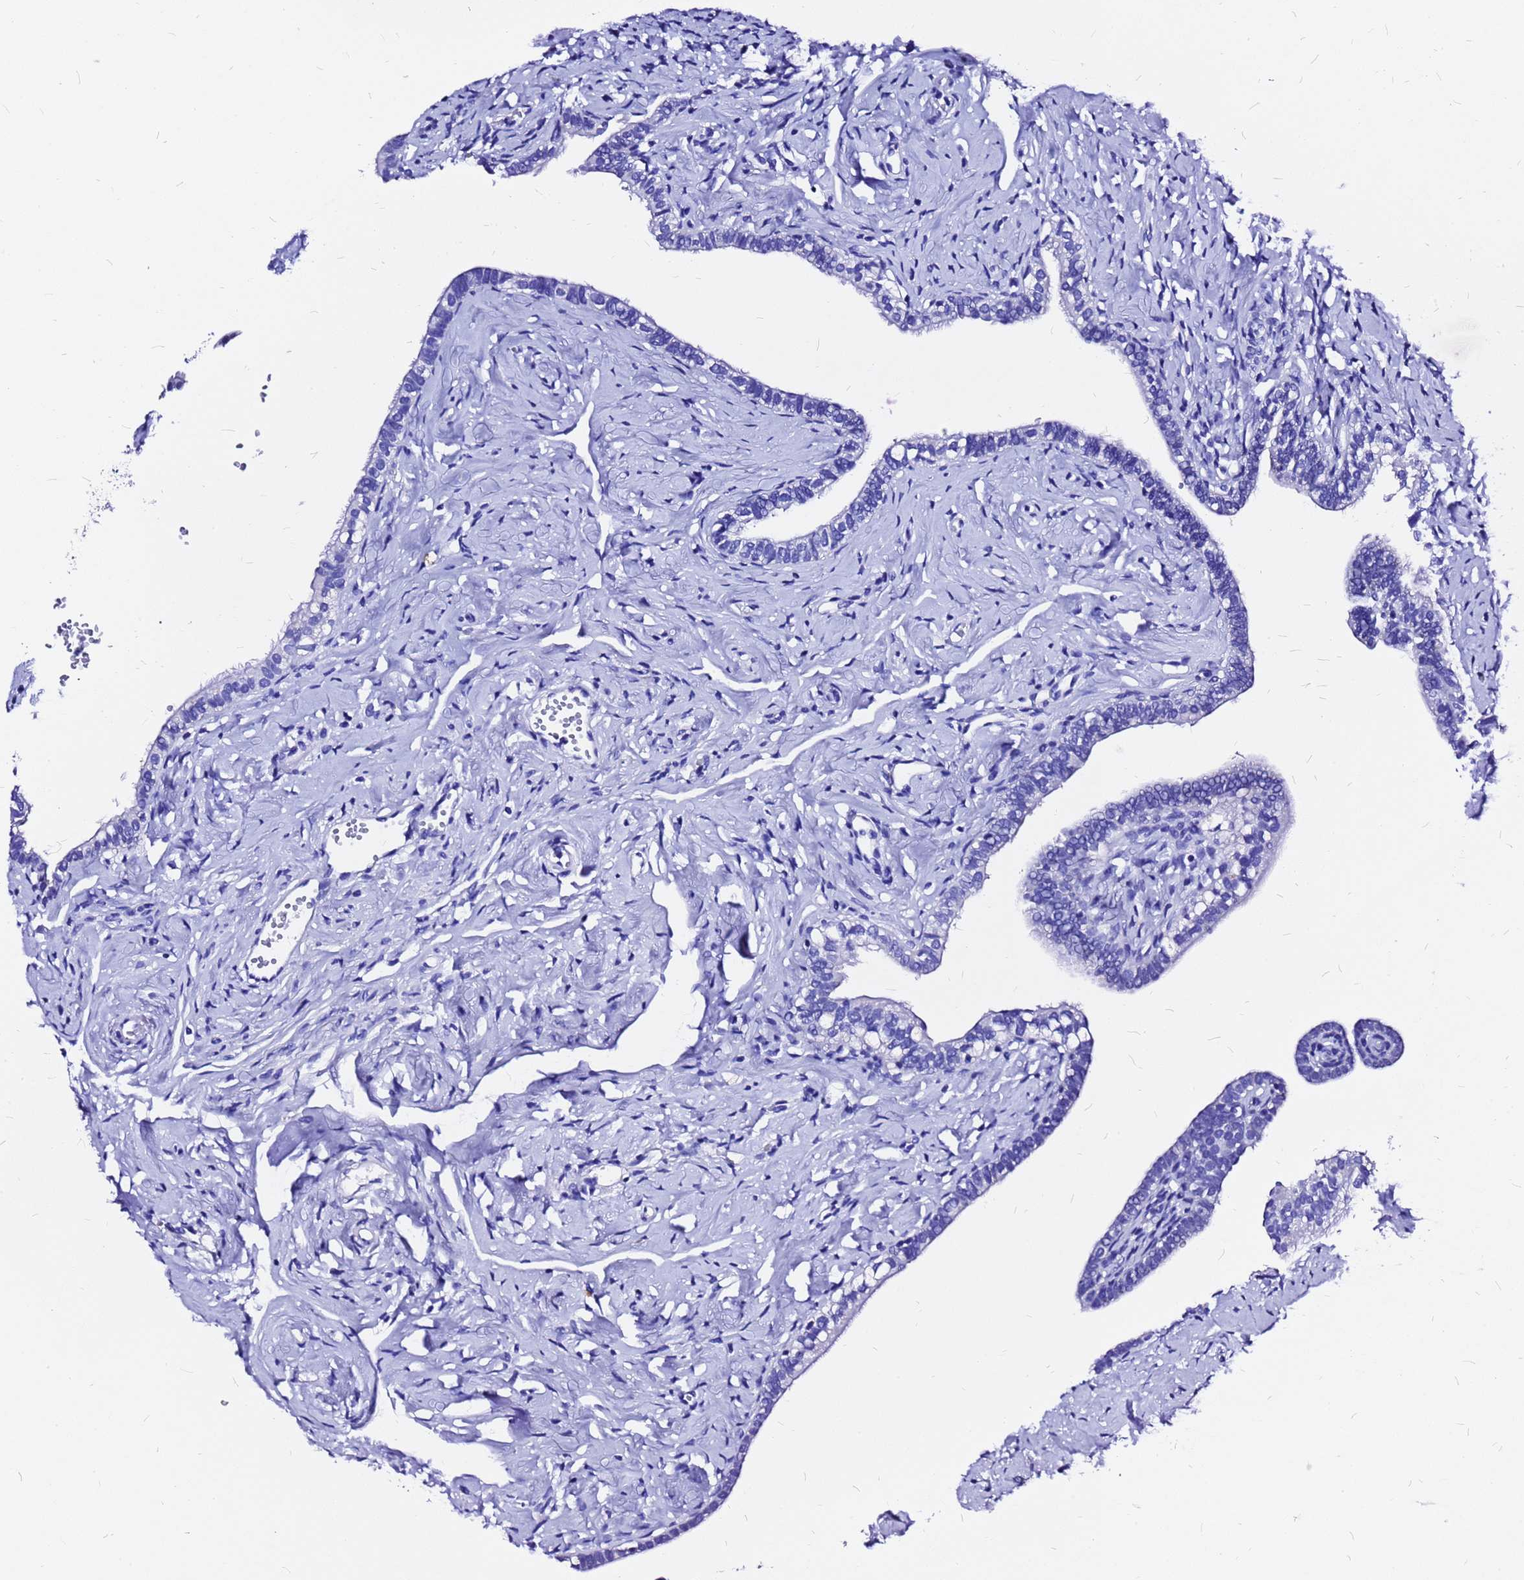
{"staining": {"intensity": "negative", "quantity": "none", "location": "none"}, "tissue": "fallopian tube", "cell_type": "Glandular cells", "image_type": "normal", "snomed": [{"axis": "morphology", "description": "Normal tissue, NOS"}, {"axis": "topography", "description": "Fallopian tube"}], "caption": "This is an immunohistochemistry image of benign fallopian tube. There is no staining in glandular cells.", "gene": "HERC4", "patient": {"sex": "female", "age": 66}}